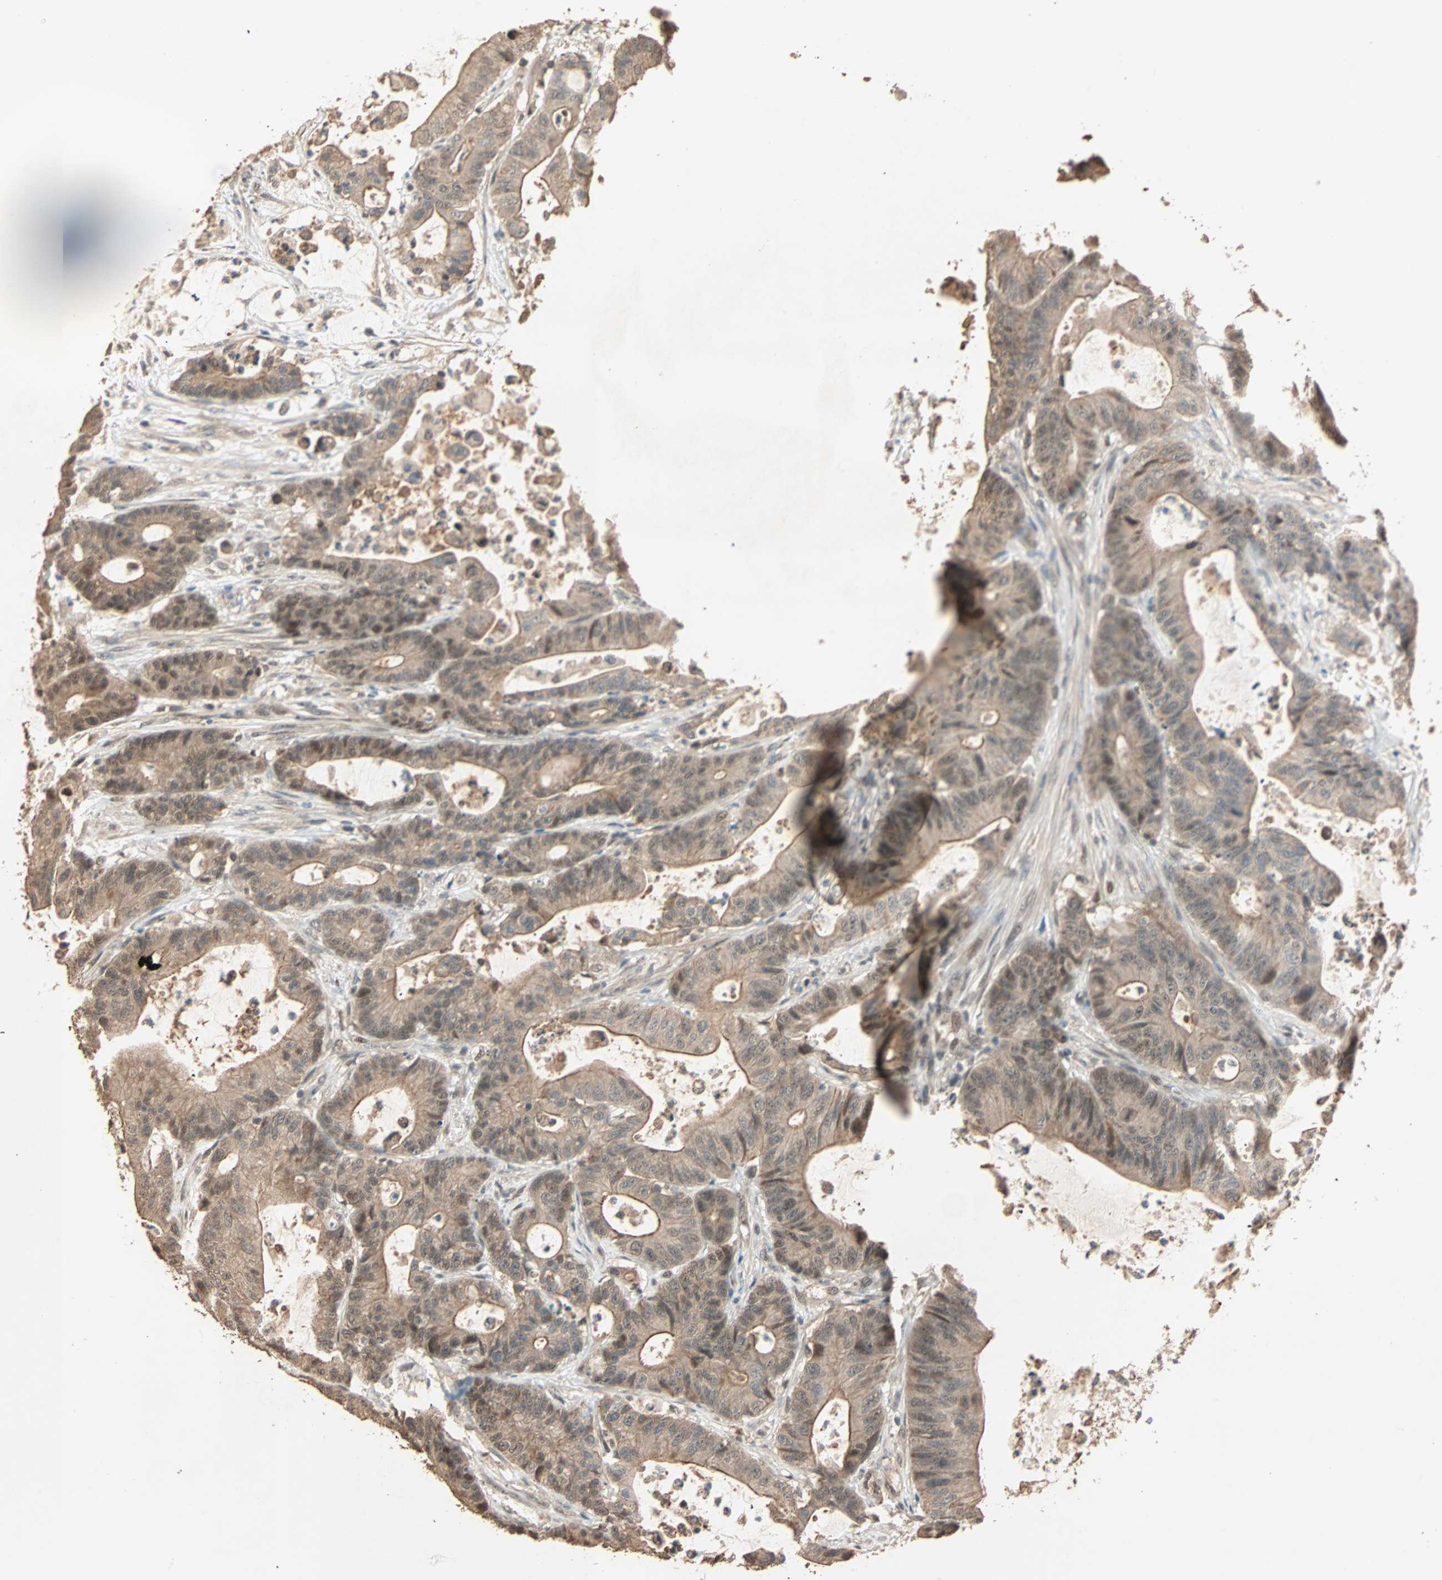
{"staining": {"intensity": "moderate", "quantity": ">75%", "location": "cytoplasmic/membranous,nuclear"}, "tissue": "colorectal cancer", "cell_type": "Tumor cells", "image_type": "cancer", "snomed": [{"axis": "morphology", "description": "Adenocarcinoma, NOS"}, {"axis": "topography", "description": "Colon"}], "caption": "About >75% of tumor cells in colorectal adenocarcinoma exhibit moderate cytoplasmic/membranous and nuclear protein staining as visualized by brown immunohistochemical staining.", "gene": "ZBTB33", "patient": {"sex": "female", "age": 84}}